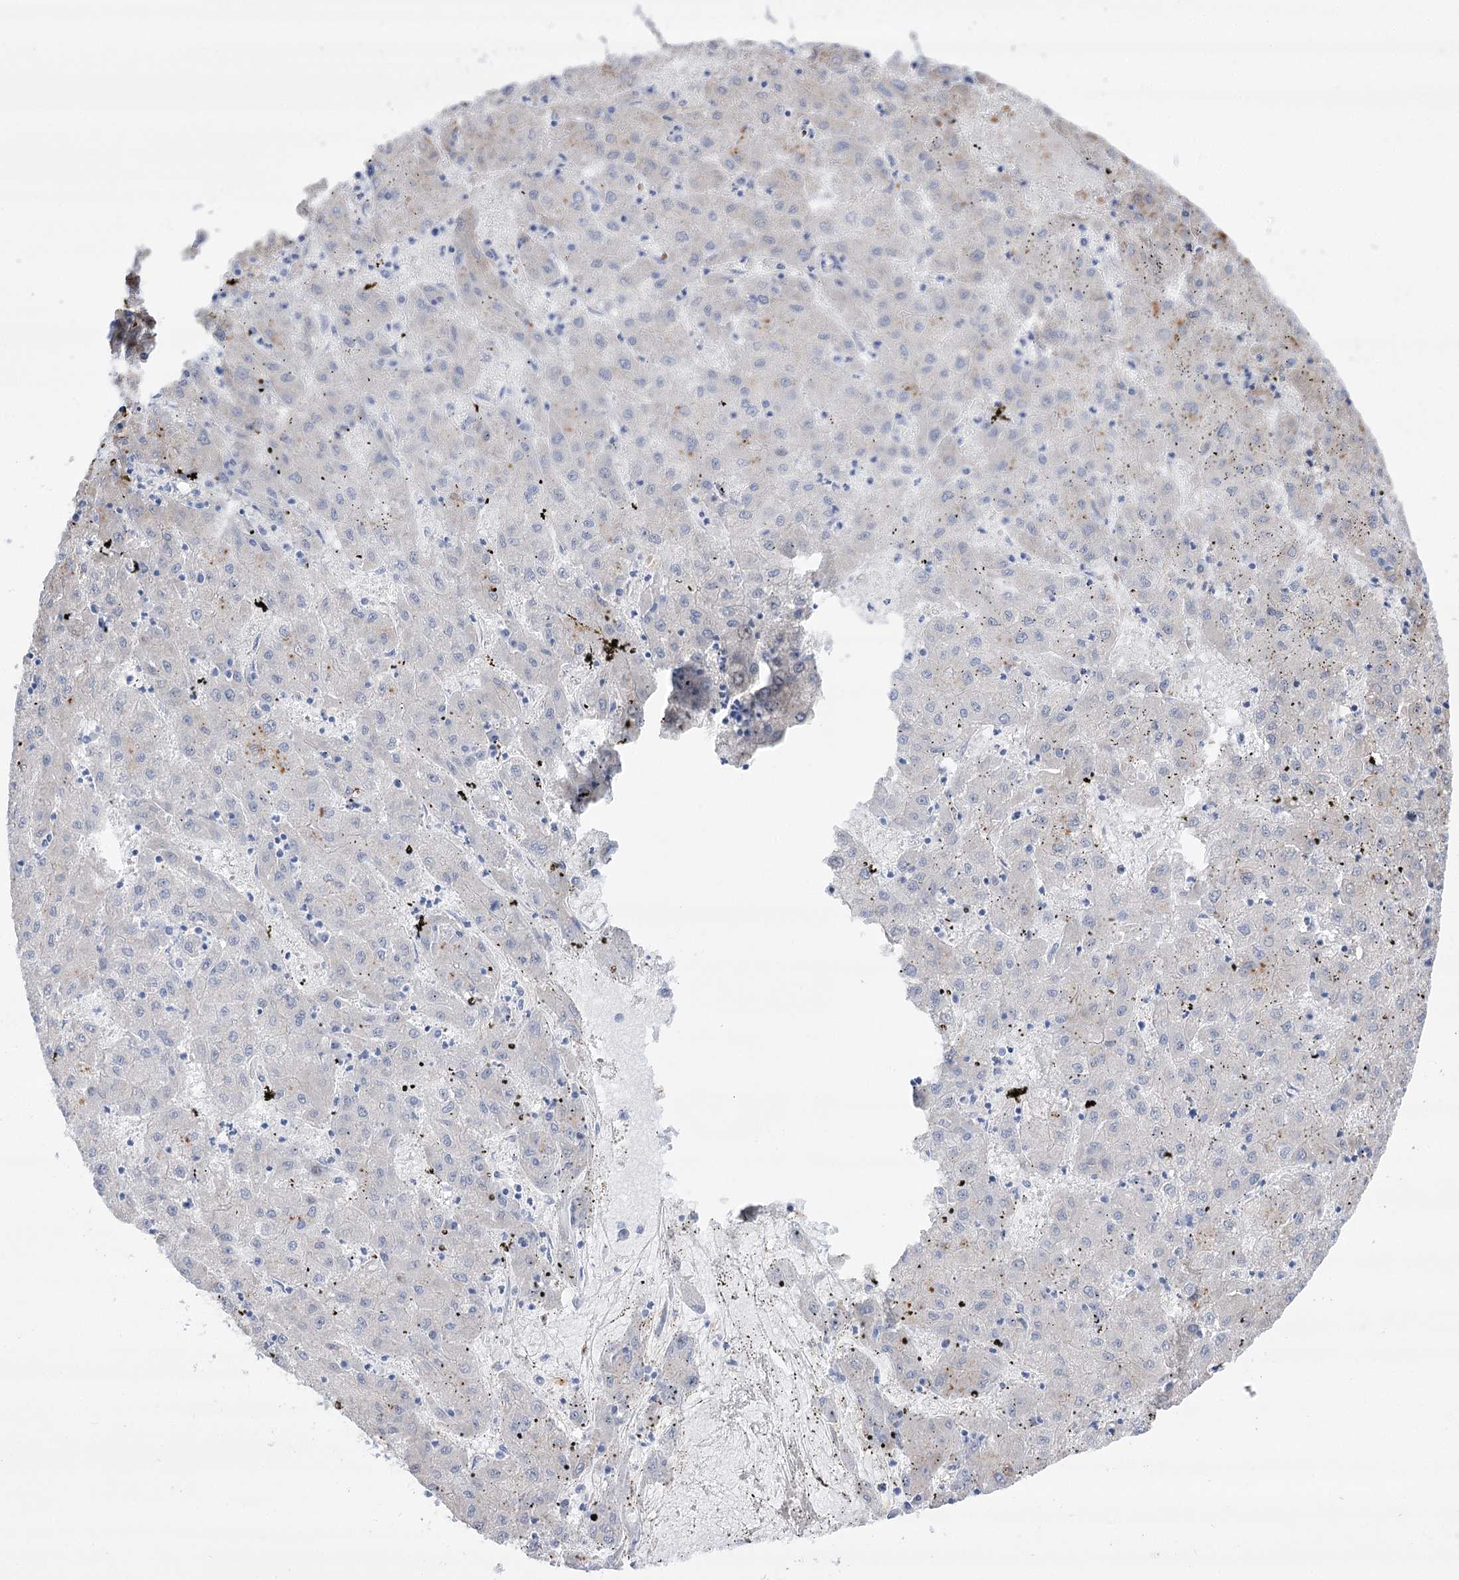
{"staining": {"intensity": "weak", "quantity": "<25%", "location": "cytoplasmic/membranous"}, "tissue": "liver cancer", "cell_type": "Tumor cells", "image_type": "cancer", "snomed": [{"axis": "morphology", "description": "Carcinoma, Hepatocellular, NOS"}, {"axis": "topography", "description": "Liver"}], "caption": "There is no significant positivity in tumor cells of hepatocellular carcinoma (liver).", "gene": "SIAE", "patient": {"sex": "male", "age": 72}}